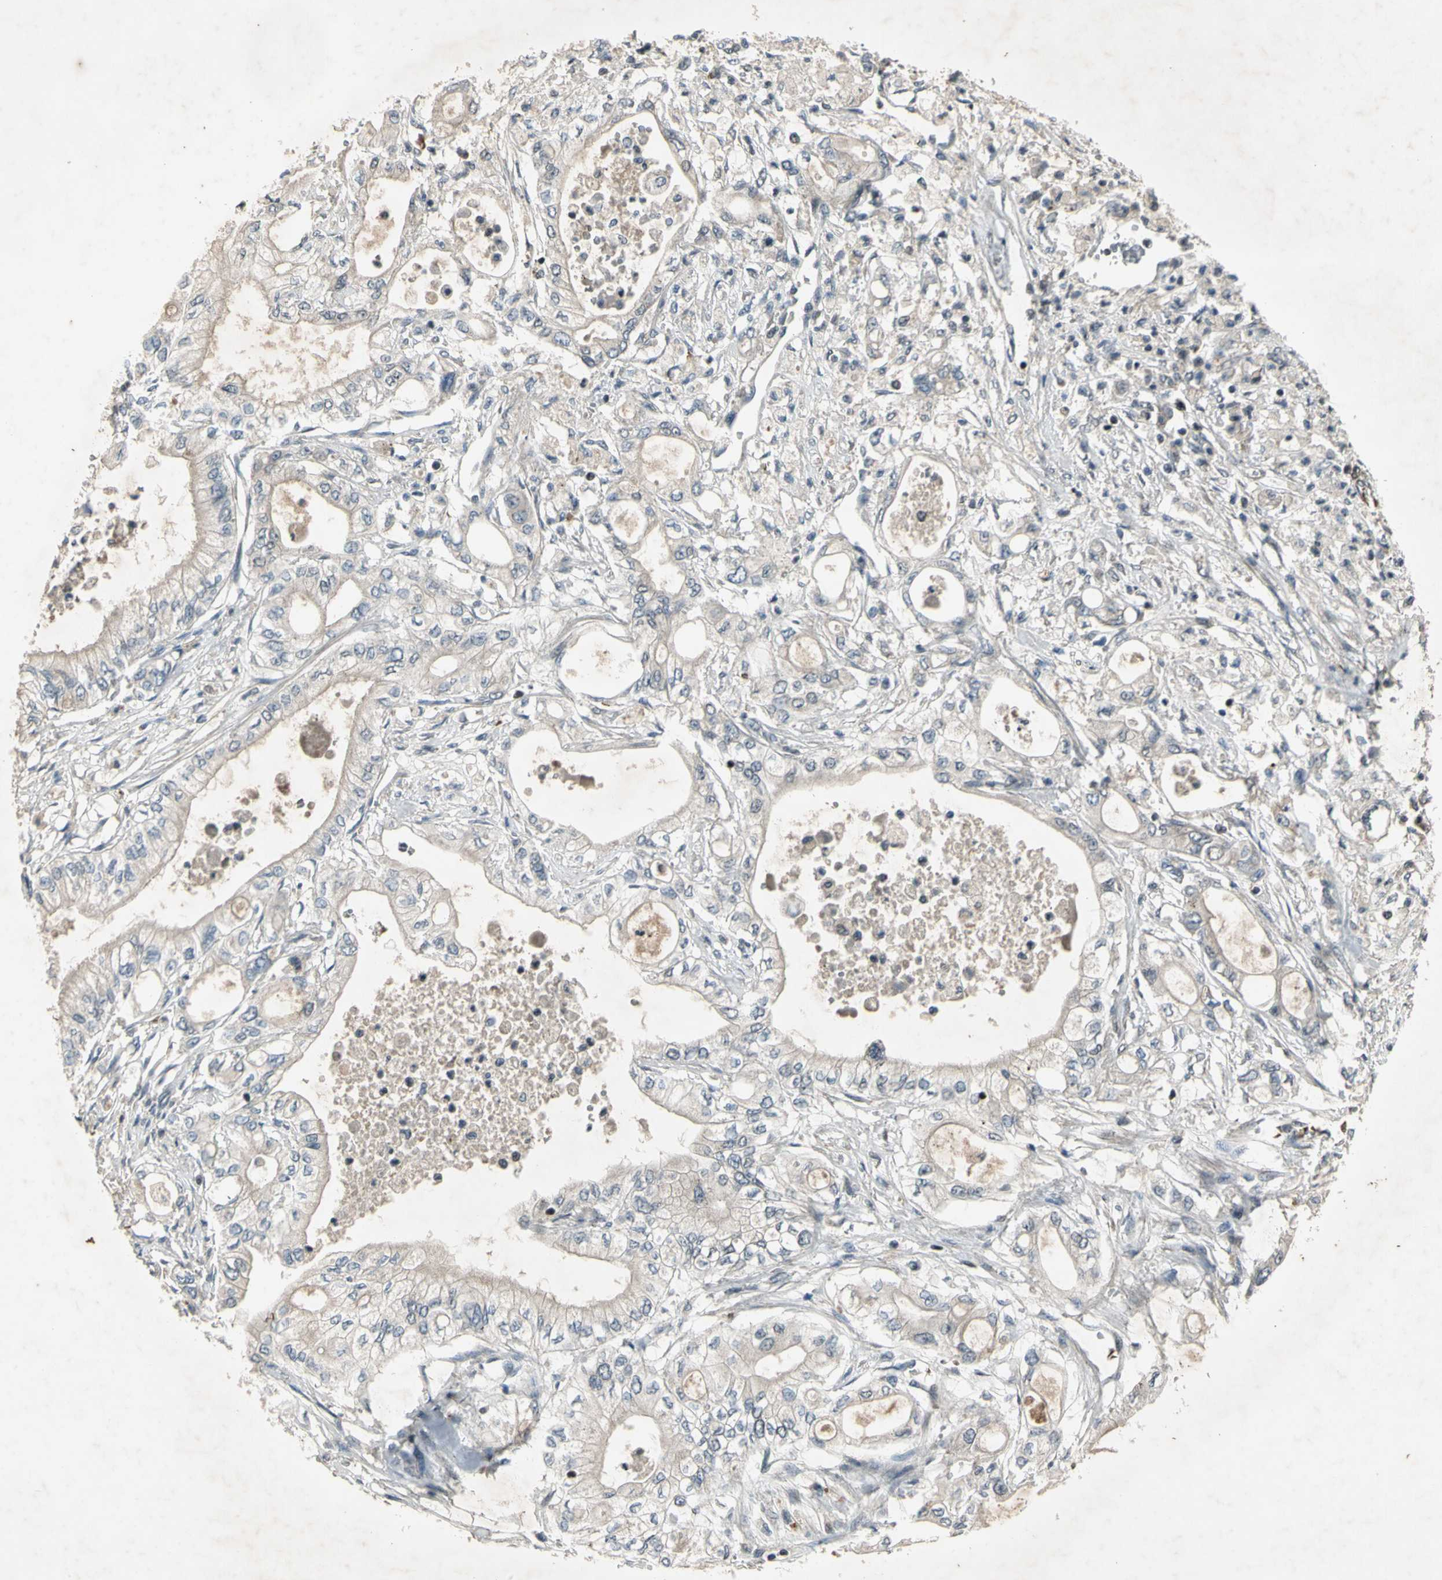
{"staining": {"intensity": "weak", "quantity": "<25%", "location": "cytoplasmic/membranous"}, "tissue": "pancreatic cancer", "cell_type": "Tumor cells", "image_type": "cancer", "snomed": [{"axis": "morphology", "description": "Adenocarcinoma, NOS"}, {"axis": "topography", "description": "Pancreas"}], "caption": "Pancreatic cancer was stained to show a protein in brown. There is no significant positivity in tumor cells. The staining is performed using DAB (3,3'-diaminobenzidine) brown chromogen with nuclei counter-stained in using hematoxylin.", "gene": "EFNB2", "patient": {"sex": "male", "age": 79}}